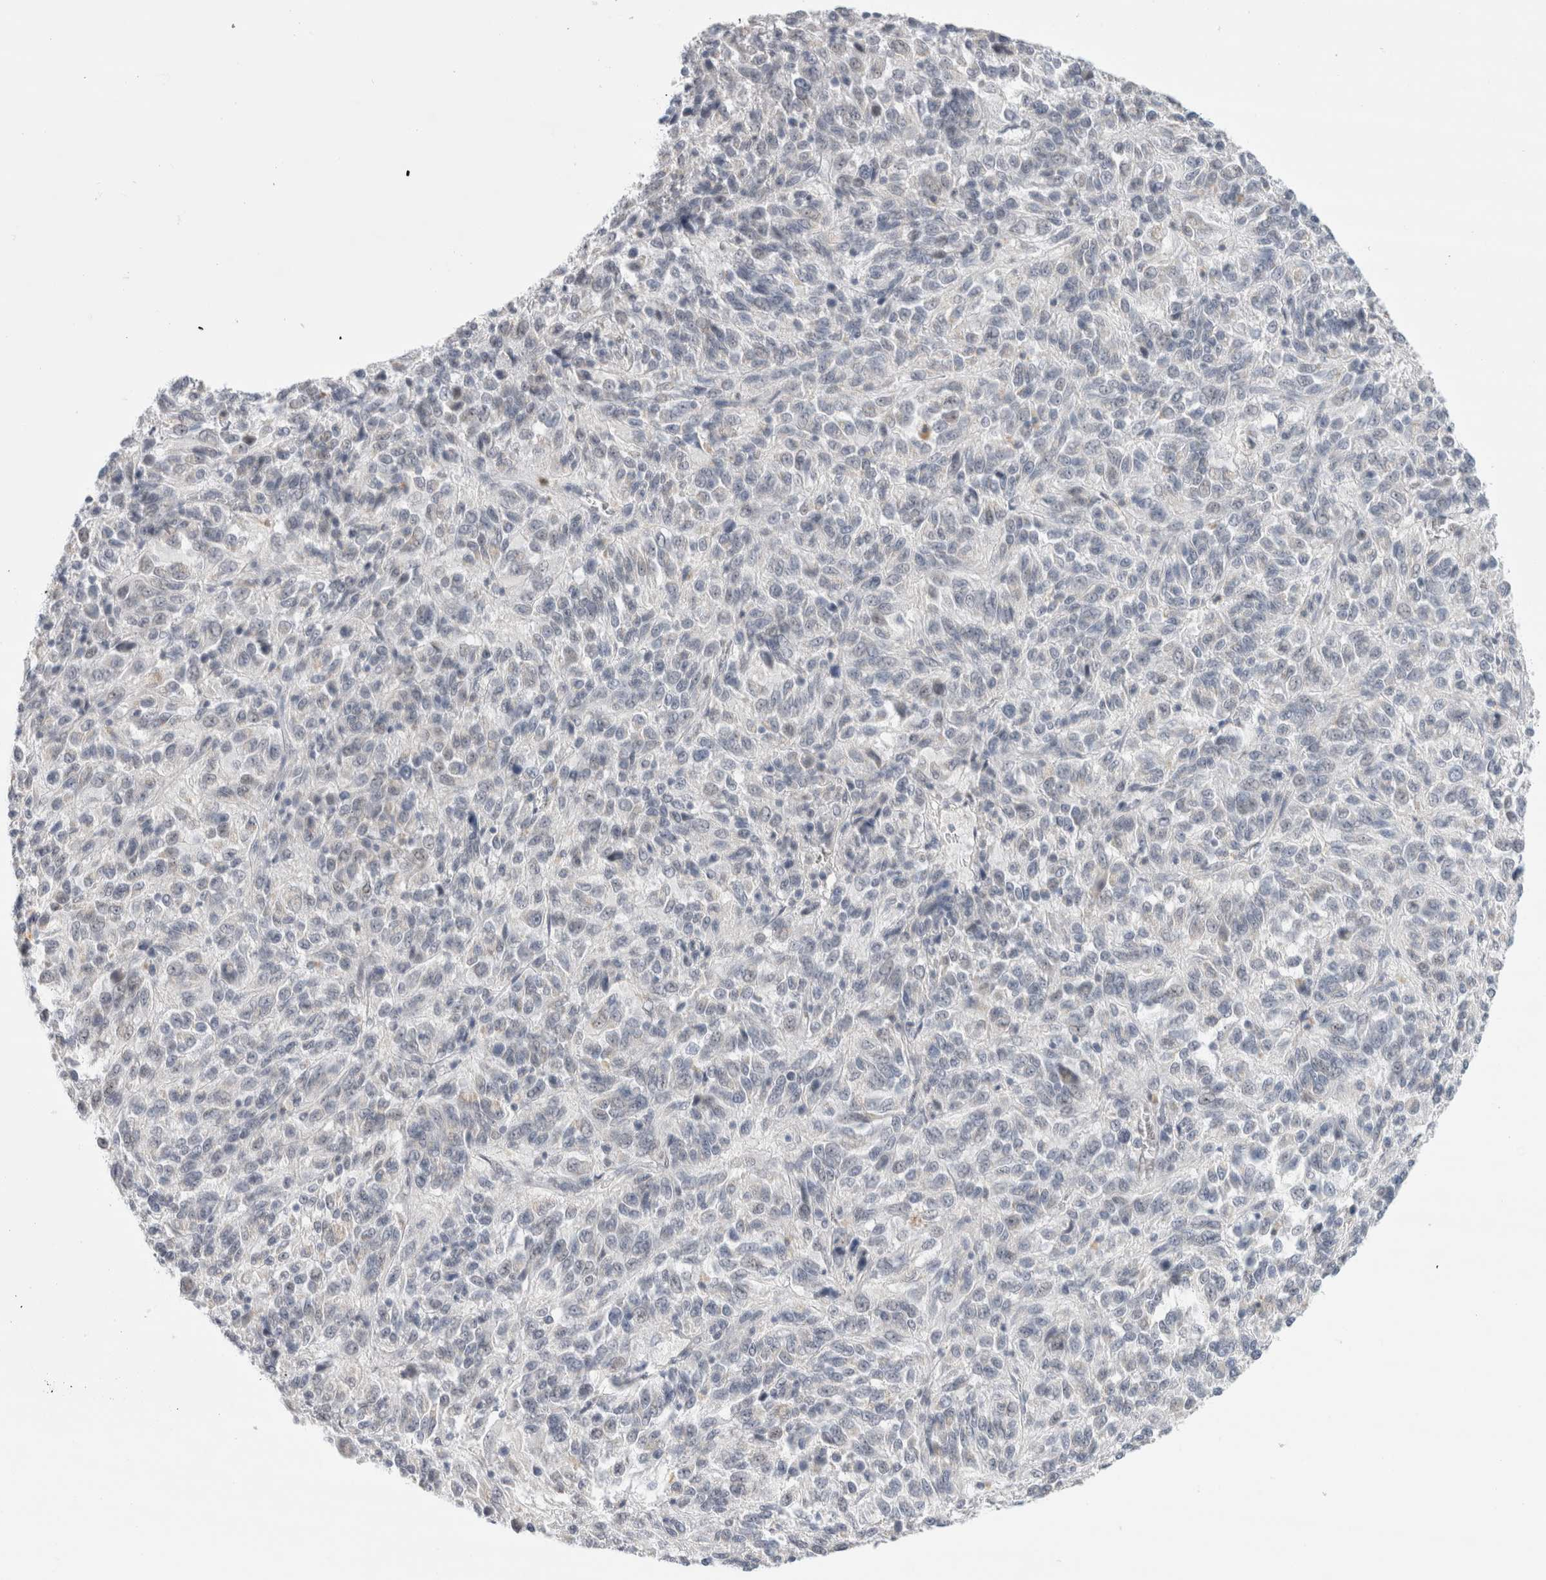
{"staining": {"intensity": "negative", "quantity": "none", "location": "none"}, "tissue": "melanoma", "cell_type": "Tumor cells", "image_type": "cancer", "snomed": [{"axis": "morphology", "description": "Malignant melanoma, Metastatic site"}, {"axis": "topography", "description": "Lung"}], "caption": "The photomicrograph exhibits no significant positivity in tumor cells of melanoma.", "gene": "SLC22A12", "patient": {"sex": "male", "age": 64}}